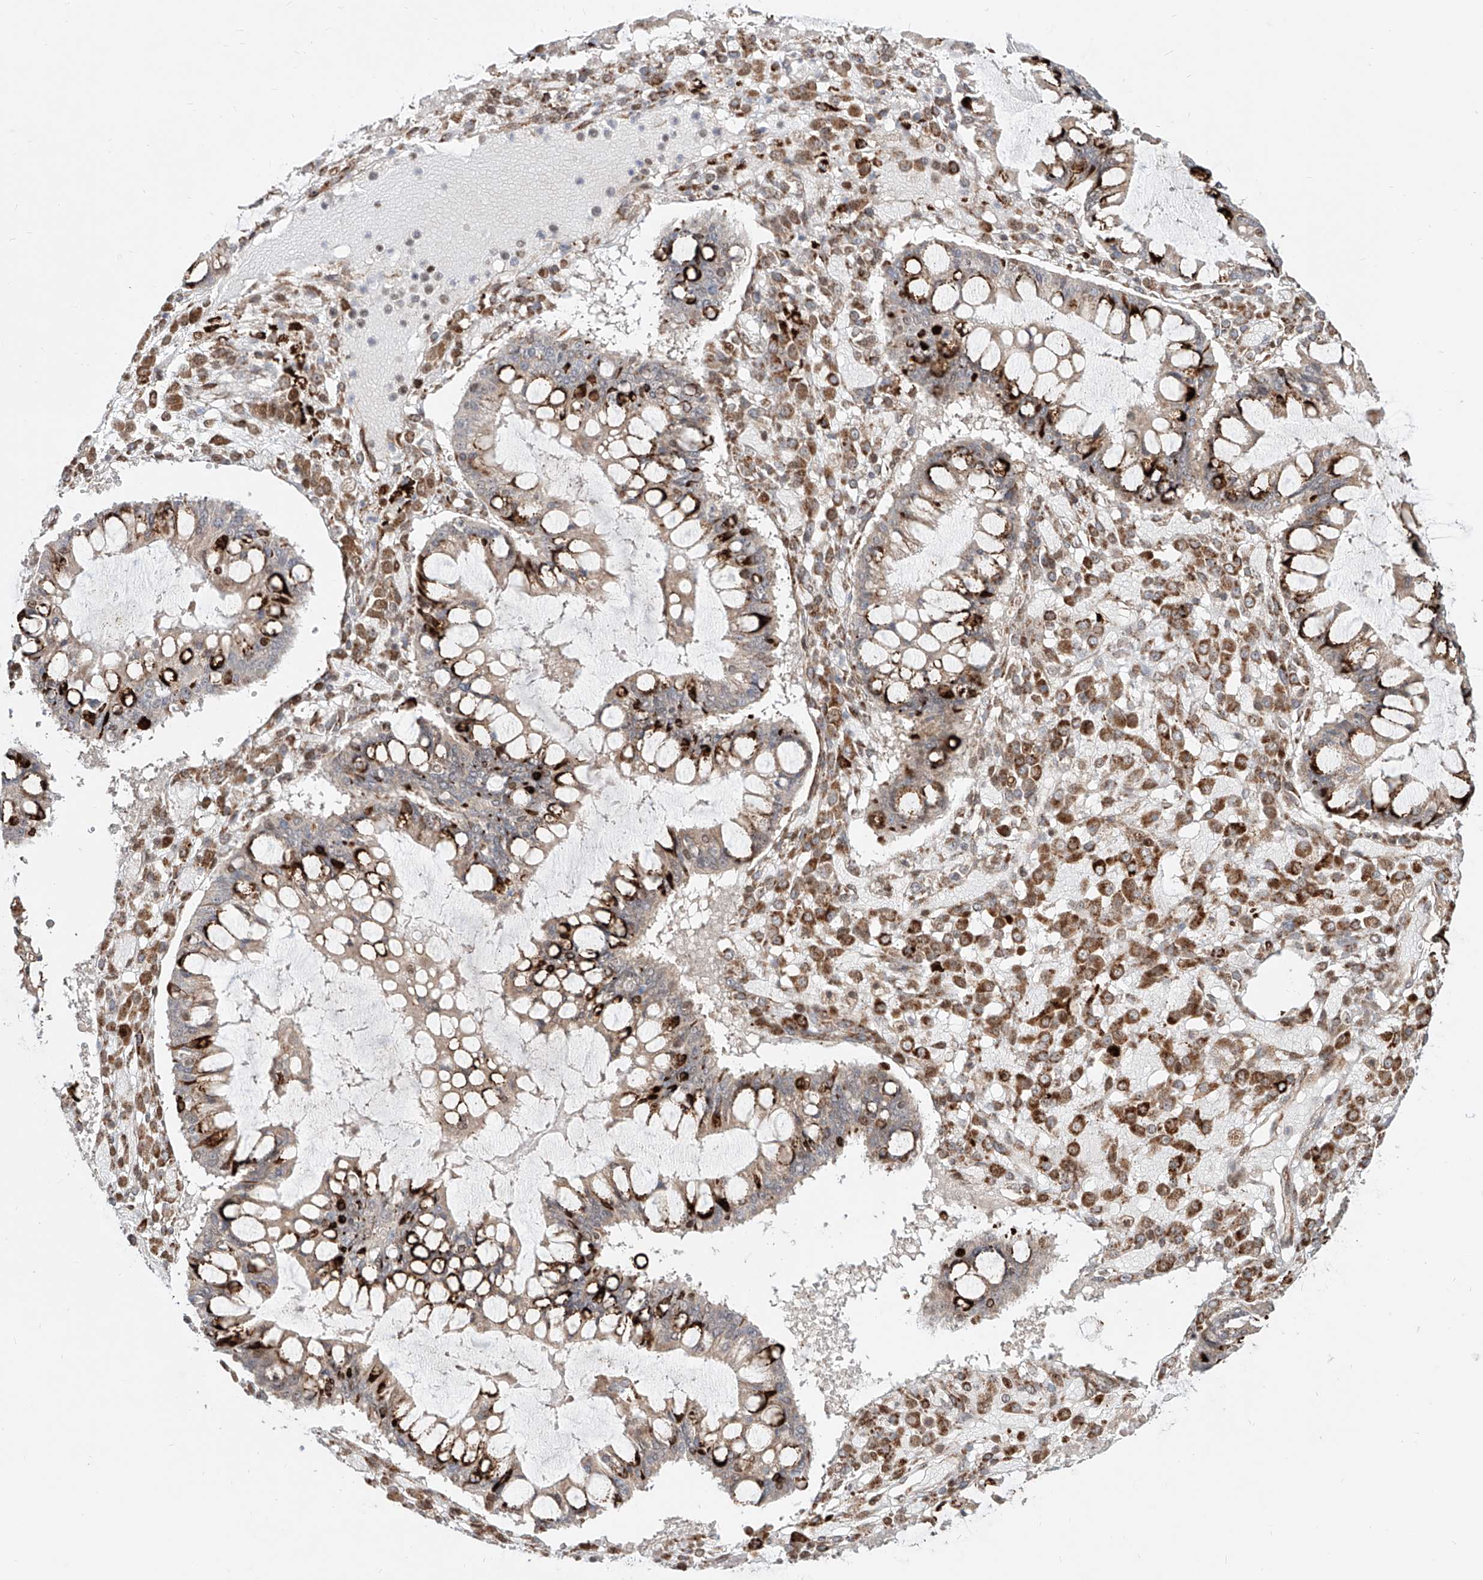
{"staining": {"intensity": "moderate", "quantity": "25%-75%", "location": "nuclear"}, "tissue": "ovarian cancer", "cell_type": "Tumor cells", "image_type": "cancer", "snomed": [{"axis": "morphology", "description": "Cystadenocarcinoma, mucinous, NOS"}, {"axis": "topography", "description": "Ovary"}], "caption": "Tumor cells demonstrate medium levels of moderate nuclear staining in about 25%-75% of cells in human ovarian cancer (mucinous cystadenocarcinoma). (DAB = brown stain, brightfield microscopy at high magnification).", "gene": "ZNF710", "patient": {"sex": "female", "age": 73}}